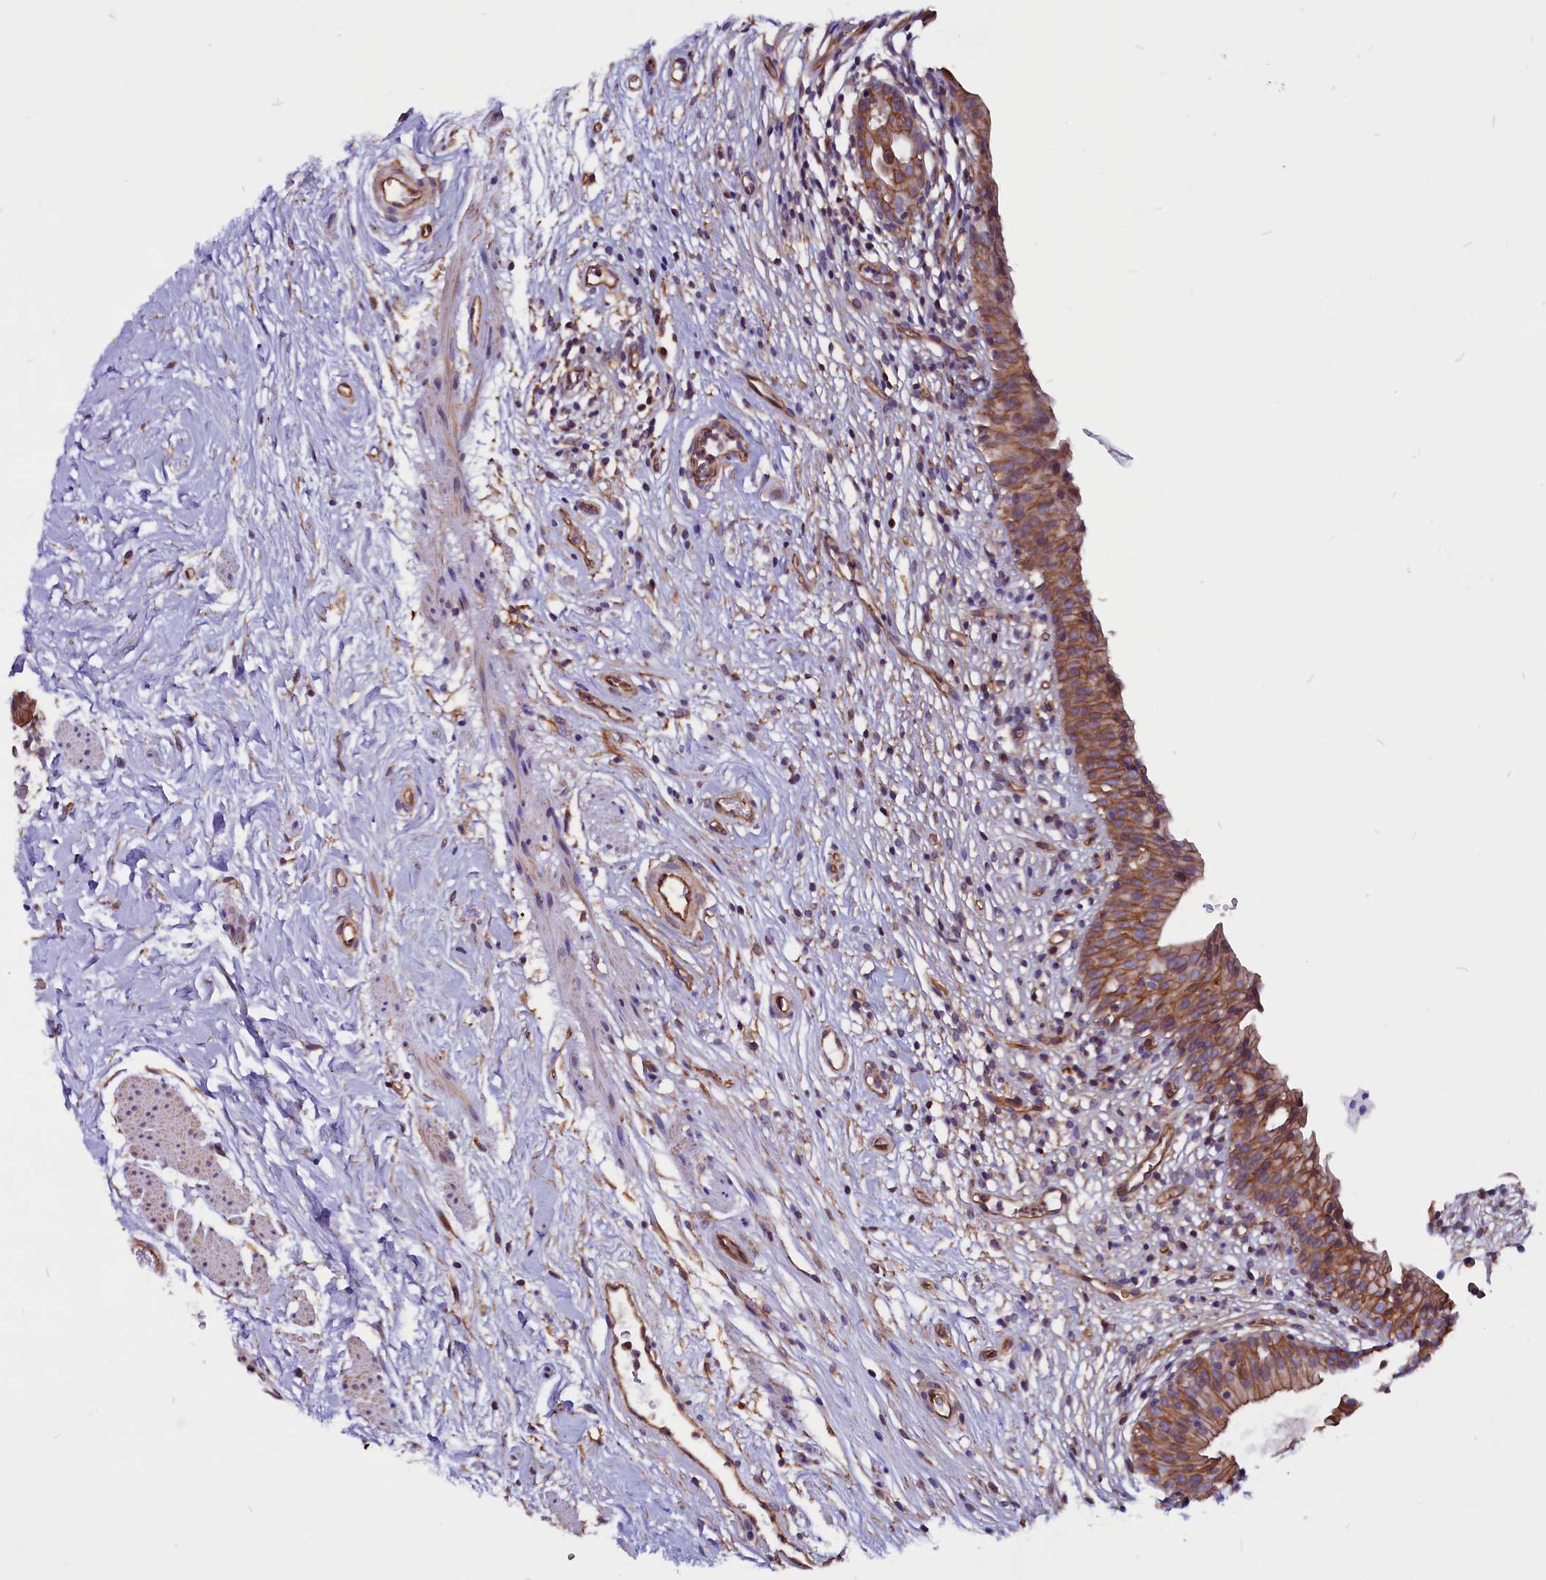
{"staining": {"intensity": "moderate", "quantity": ">75%", "location": "cytoplasmic/membranous"}, "tissue": "urinary bladder", "cell_type": "Urothelial cells", "image_type": "normal", "snomed": [{"axis": "morphology", "description": "Normal tissue, NOS"}, {"axis": "morphology", "description": "Inflammation, NOS"}, {"axis": "topography", "description": "Urinary bladder"}], "caption": "The immunohistochemical stain shows moderate cytoplasmic/membranous staining in urothelial cells of benign urinary bladder.", "gene": "ZNF749", "patient": {"sex": "male", "age": 63}}